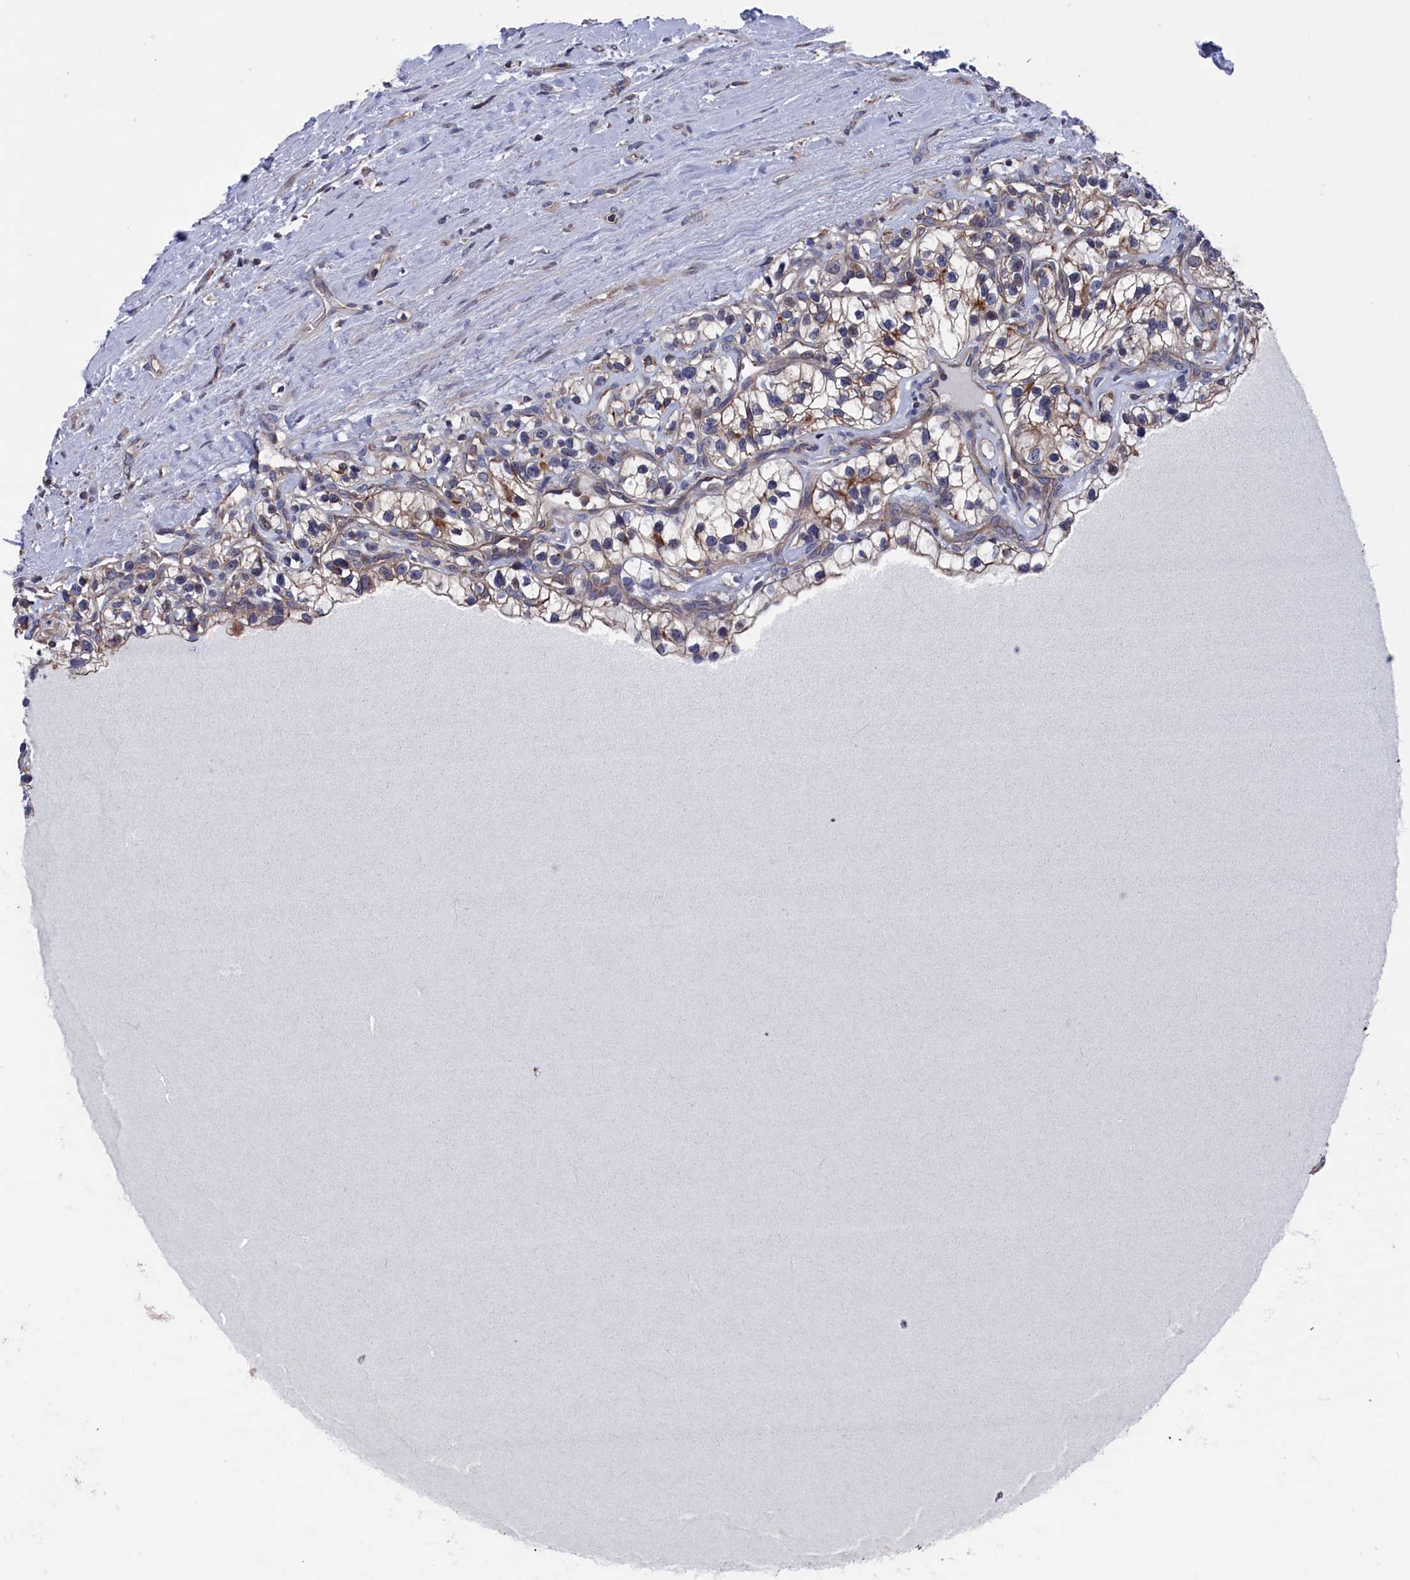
{"staining": {"intensity": "moderate", "quantity": "<25%", "location": "cytoplasmic/membranous"}, "tissue": "renal cancer", "cell_type": "Tumor cells", "image_type": "cancer", "snomed": [{"axis": "morphology", "description": "Adenocarcinoma, NOS"}, {"axis": "topography", "description": "Kidney"}], "caption": "Immunohistochemistry of human renal cancer (adenocarcinoma) reveals low levels of moderate cytoplasmic/membranous staining in about <25% of tumor cells.", "gene": "SPATA13", "patient": {"sex": "female", "age": 57}}